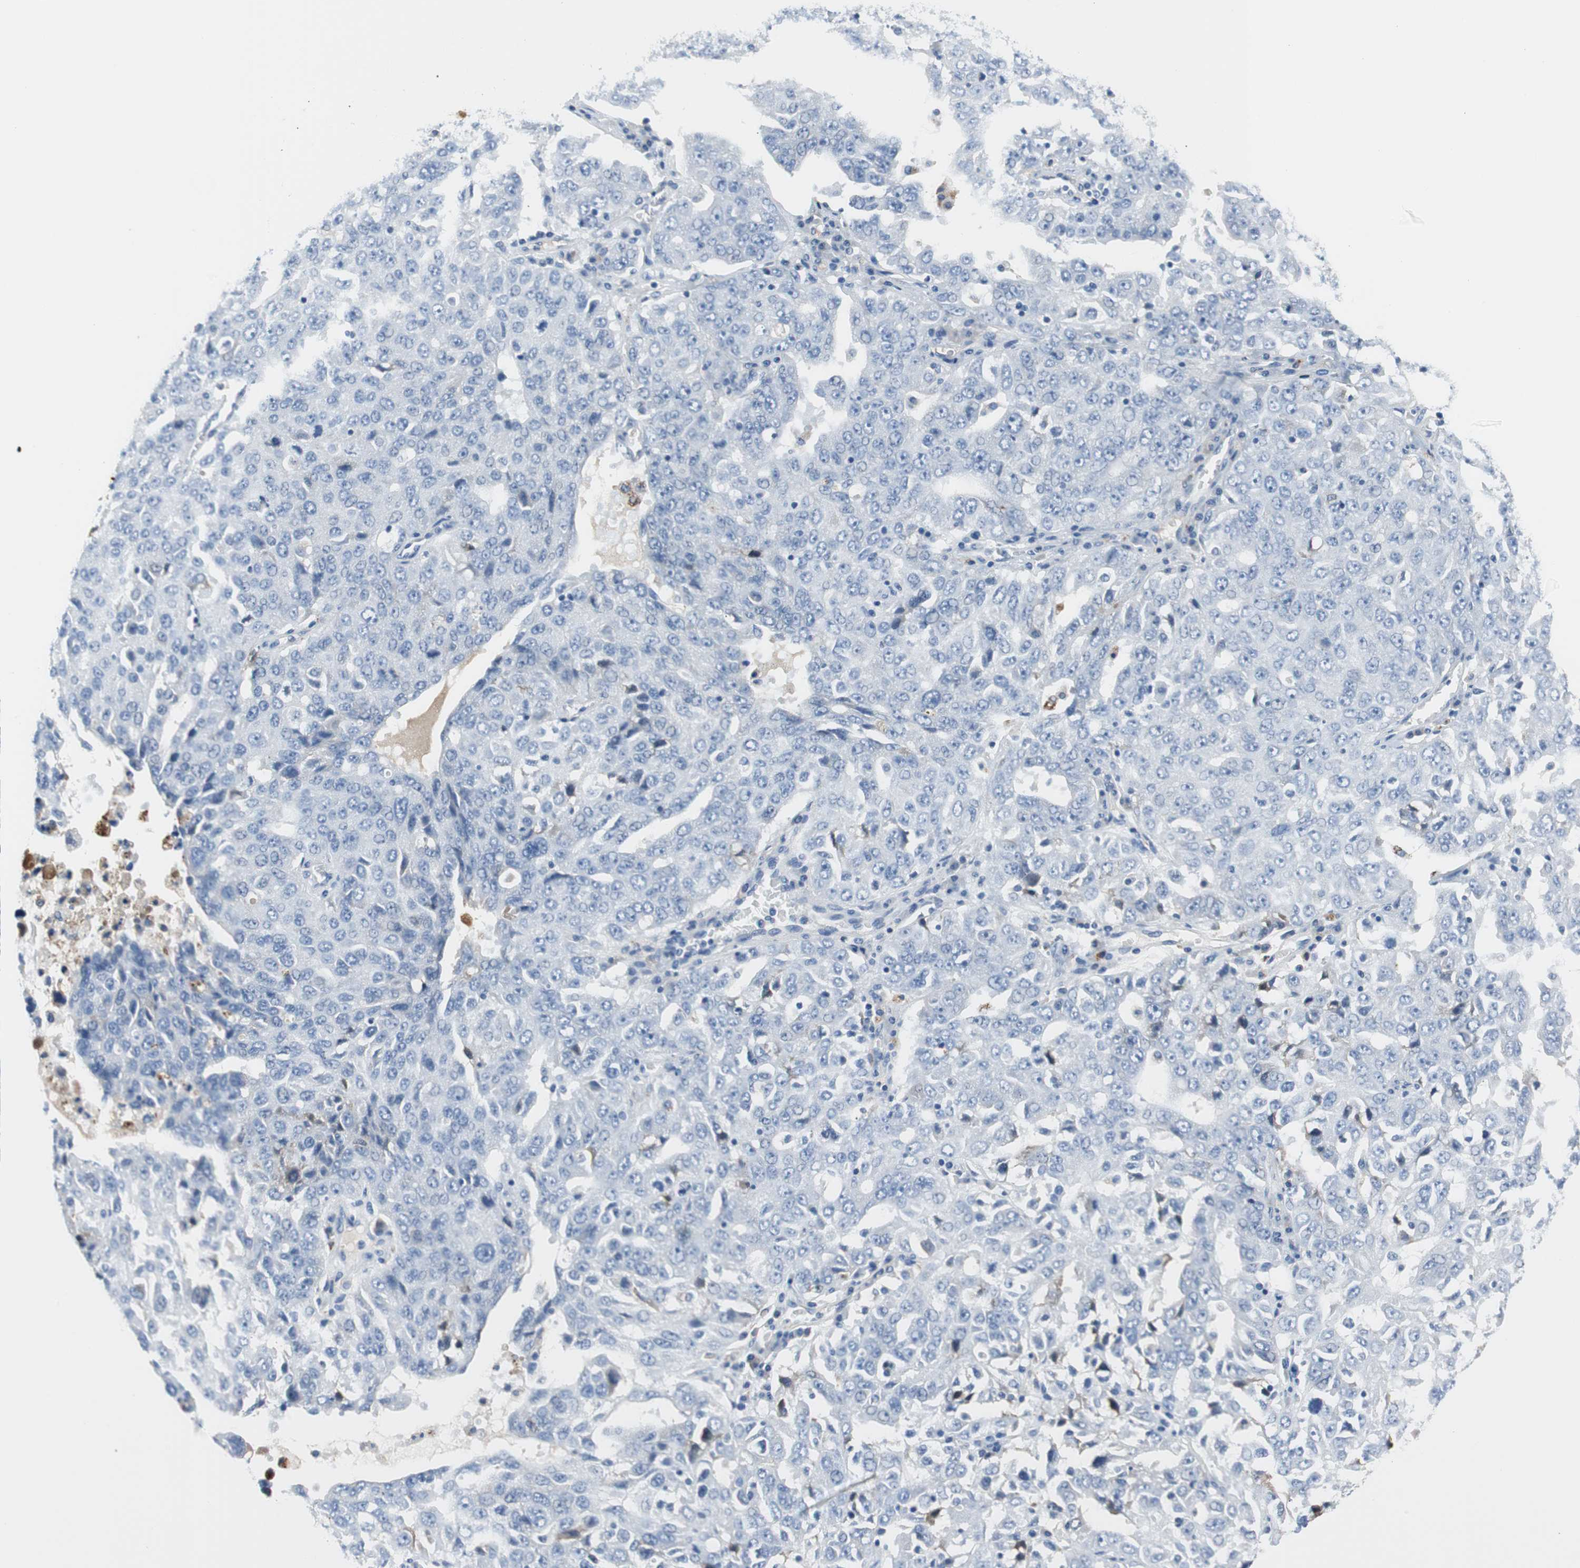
{"staining": {"intensity": "moderate", "quantity": "<25%", "location": "cytoplasmic/membranous"}, "tissue": "ovarian cancer", "cell_type": "Tumor cells", "image_type": "cancer", "snomed": [{"axis": "morphology", "description": "Carcinoma, endometroid"}, {"axis": "topography", "description": "Ovary"}], "caption": "Immunohistochemical staining of ovarian cancer reveals low levels of moderate cytoplasmic/membranous protein expression in approximately <25% of tumor cells.", "gene": "APCS", "patient": {"sex": "female", "age": 62}}